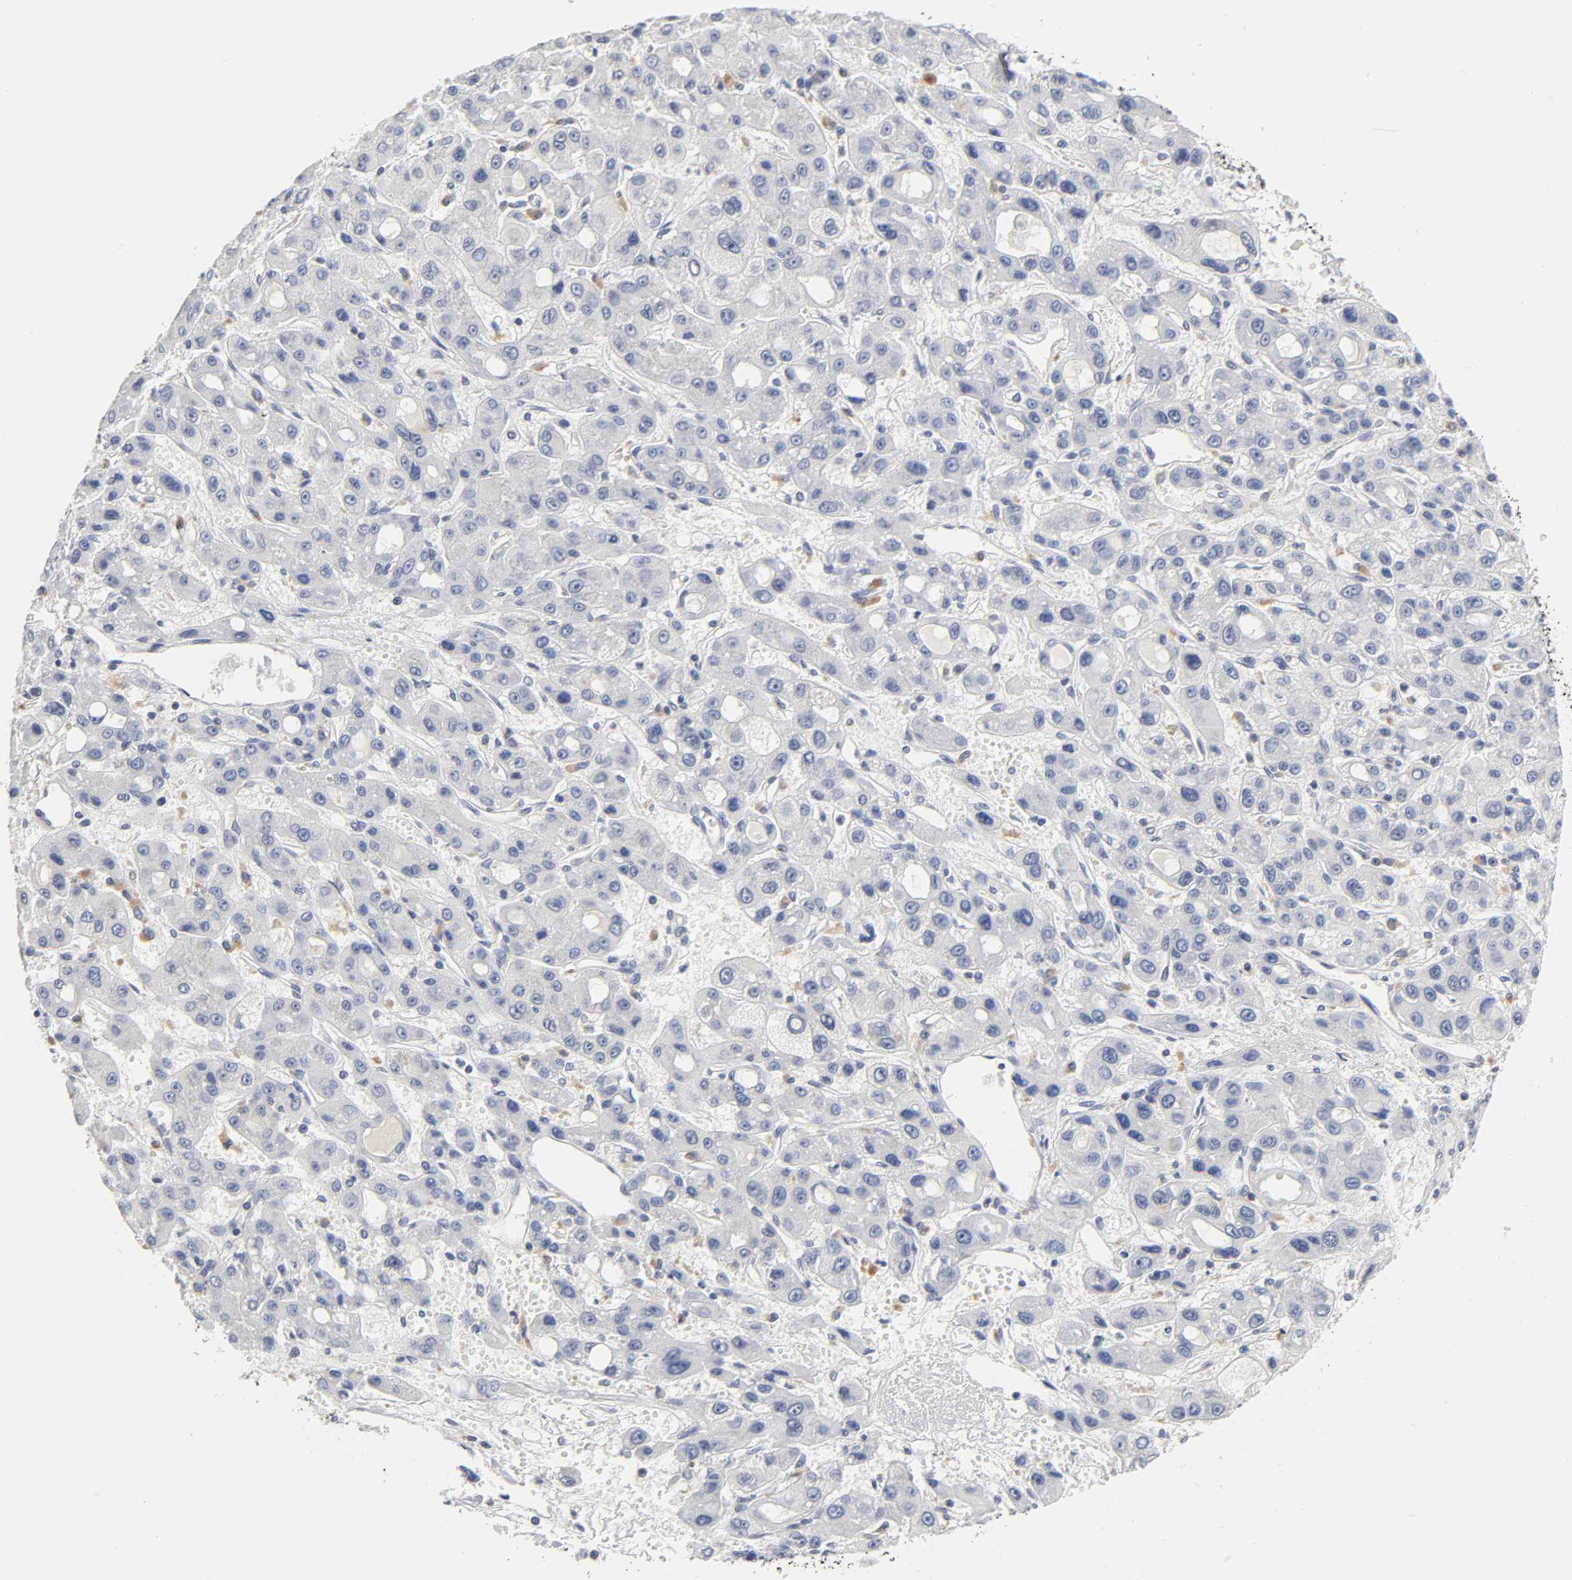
{"staining": {"intensity": "negative", "quantity": "none", "location": "none"}, "tissue": "liver cancer", "cell_type": "Tumor cells", "image_type": "cancer", "snomed": [{"axis": "morphology", "description": "Carcinoma, Hepatocellular, NOS"}, {"axis": "topography", "description": "Liver"}], "caption": "Photomicrograph shows no protein expression in tumor cells of liver cancer (hepatocellular carcinoma) tissue.", "gene": "NFATC1", "patient": {"sex": "male", "age": 55}}